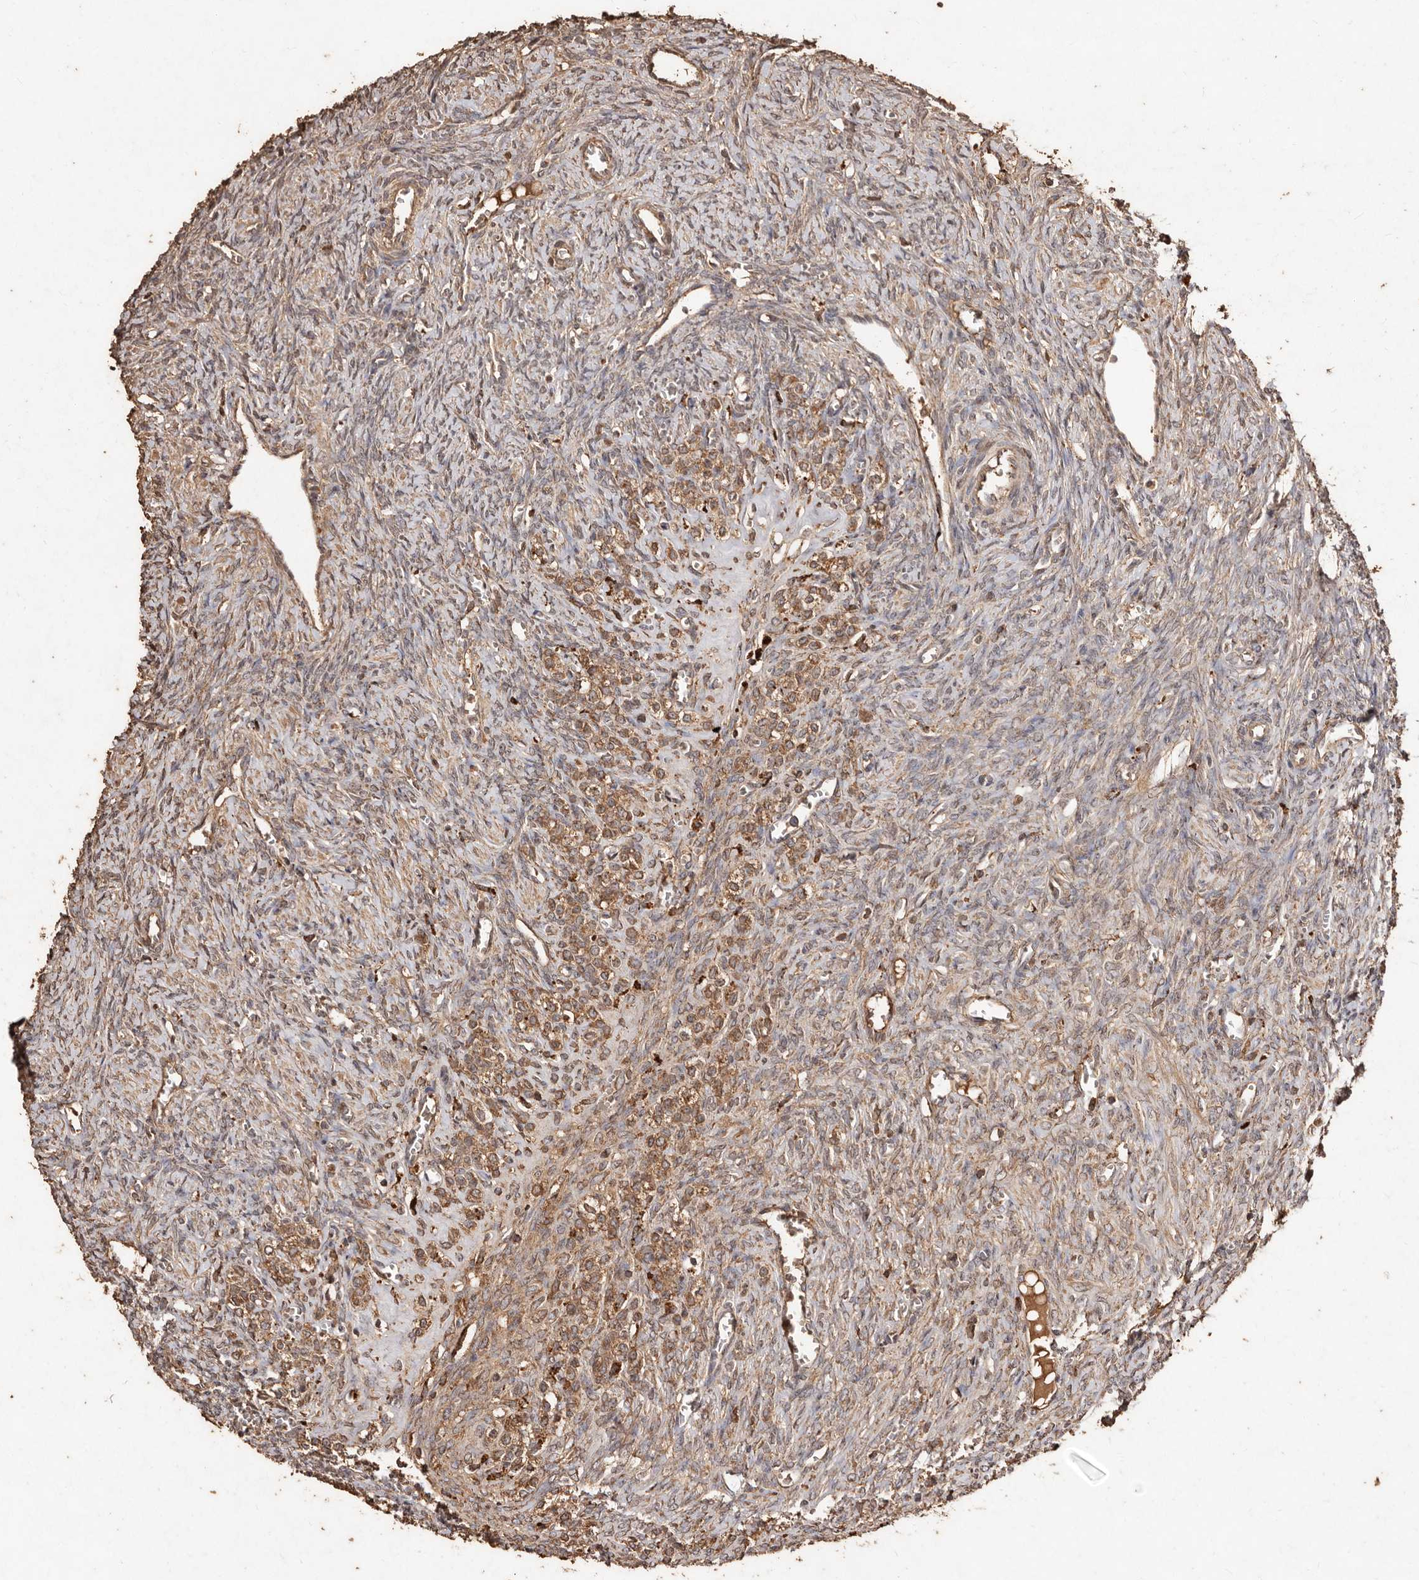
{"staining": {"intensity": "weak", "quantity": "25%-75%", "location": "cytoplasmic/membranous"}, "tissue": "ovary", "cell_type": "Ovarian stroma cells", "image_type": "normal", "snomed": [{"axis": "morphology", "description": "Normal tissue, NOS"}, {"axis": "topography", "description": "Ovary"}], "caption": "Immunohistochemical staining of unremarkable human ovary reveals low levels of weak cytoplasmic/membranous positivity in about 25%-75% of ovarian stroma cells.", "gene": "FARS2", "patient": {"sex": "female", "age": 41}}